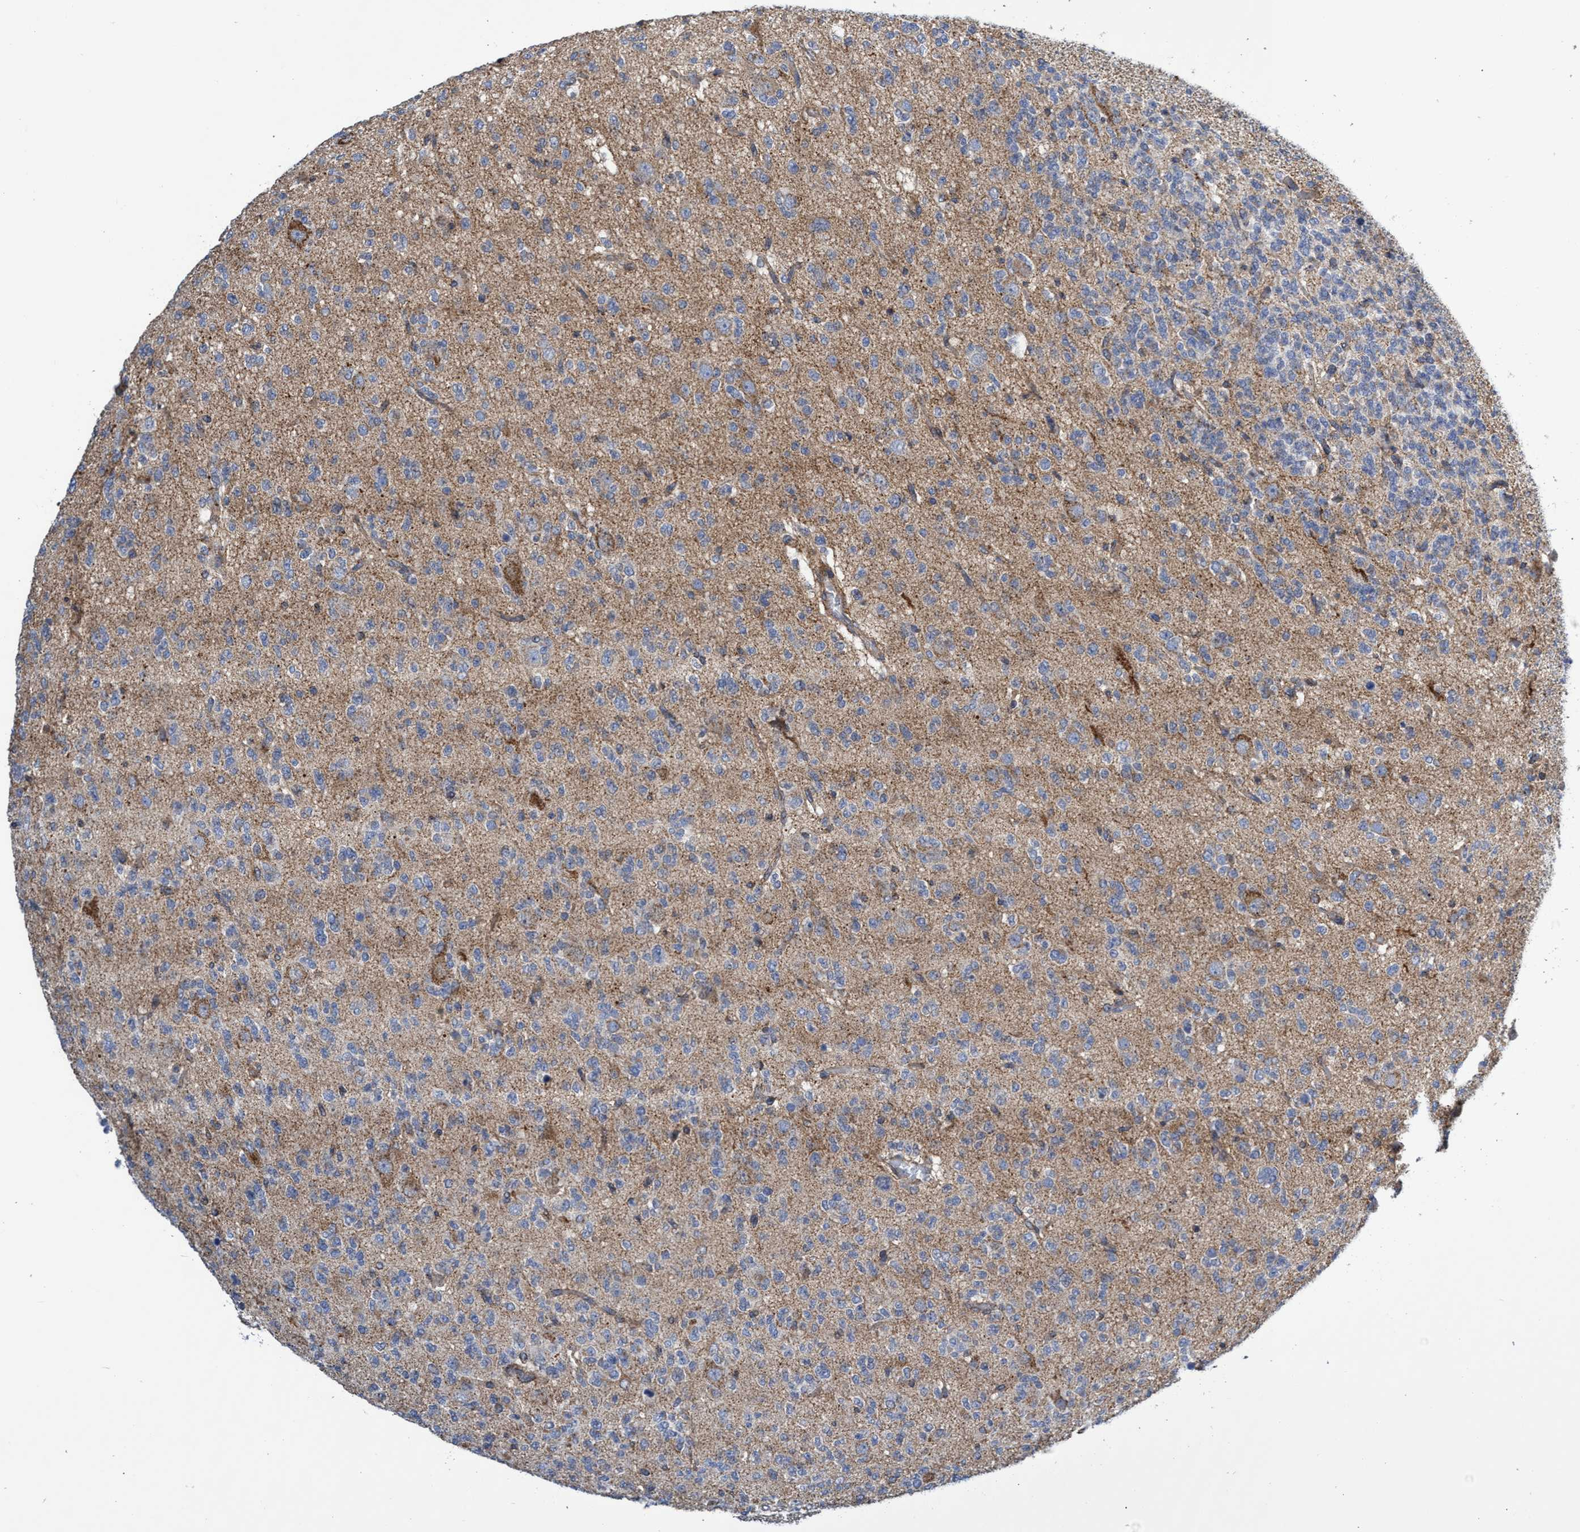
{"staining": {"intensity": "weak", "quantity": "<25%", "location": "cytoplasmic/membranous"}, "tissue": "glioma", "cell_type": "Tumor cells", "image_type": "cancer", "snomed": [{"axis": "morphology", "description": "Glioma, malignant, Low grade"}, {"axis": "topography", "description": "Brain"}], "caption": "An immunohistochemistry image of glioma is shown. There is no staining in tumor cells of glioma. Brightfield microscopy of IHC stained with DAB (3,3'-diaminobenzidine) (brown) and hematoxylin (blue), captured at high magnification.", "gene": "CRYZ", "patient": {"sex": "male", "age": 38}}